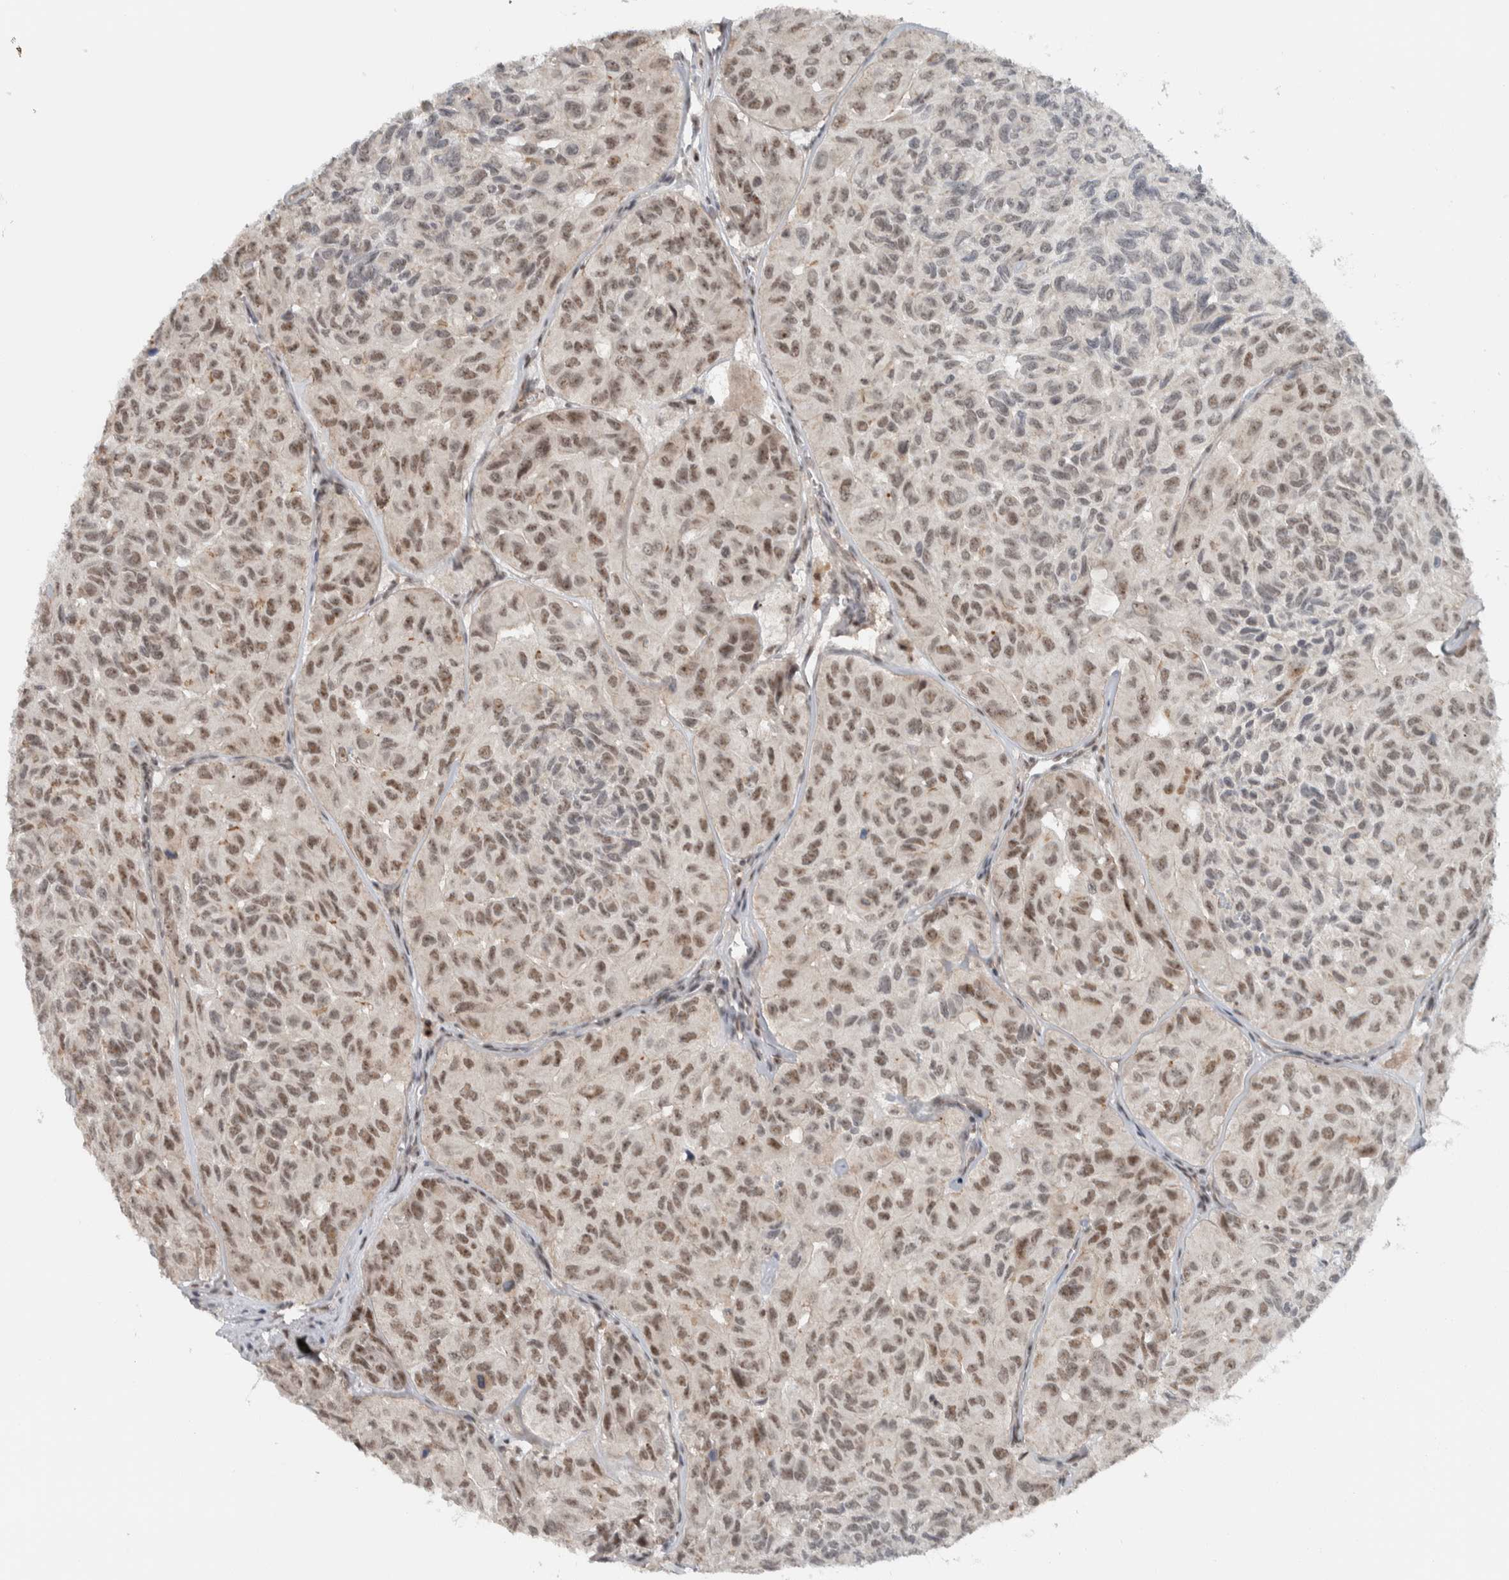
{"staining": {"intensity": "moderate", "quantity": ">75%", "location": "nuclear"}, "tissue": "head and neck cancer", "cell_type": "Tumor cells", "image_type": "cancer", "snomed": [{"axis": "morphology", "description": "Adenocarcinoma, NOS"}, {"axis": "topography", "description": "Salivary gland, NOS"}, {"axis": "topography", "description": "Head-Neck"}], "caption": "An IHC histopathology image of neoplastic tissue is shown. Protein staining in brown labels moderate nuclear positivity in head and neck cancer (adenocarcinoma) within tumor cells.", "gene": "ZFP91", "patient": {"sex": "female", "age": 76}}